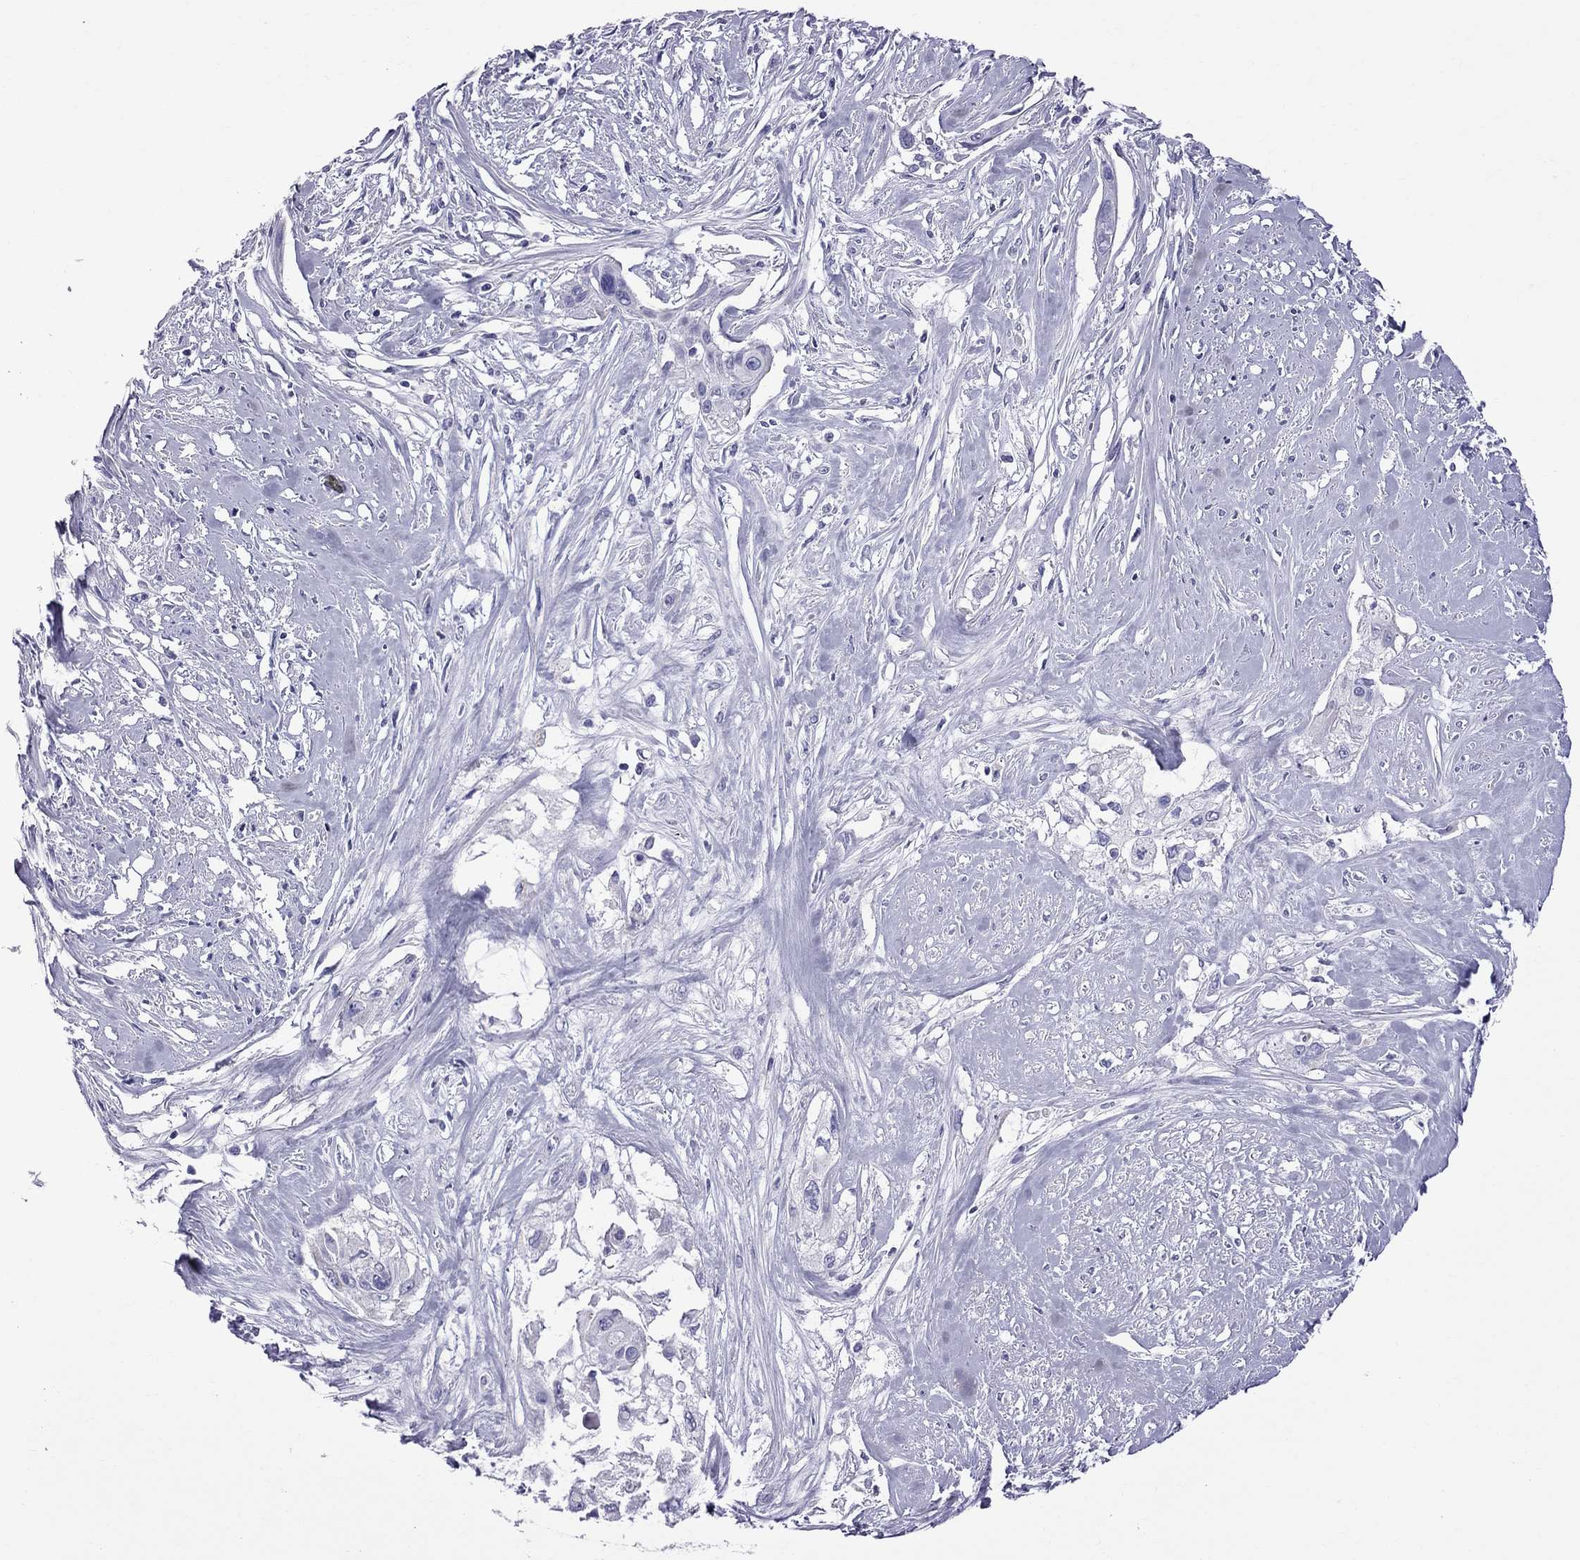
{"staining": {"intensity": "negative", "quantity": "none", "location": "none"}, "tissue": "cervical cancer", "cell_type": "Tumor cells", "image_type": "cancer", "snomed": [{"axis": "morphology", "description": "Squamous cell carcinoma, NOS"}, {"axis": "topography", "description": "Cervix"}], "caption": "Tumor cells show no significant protein expression in cervical squamous cell carcinoma. (Stains: DAB immunohistochemistry with hematoxylin counter stain, Microscopy: brightfield microscopy at high magnification).", "gene": "TTLL13", "patient": {"sex": "female", "age": 49}}